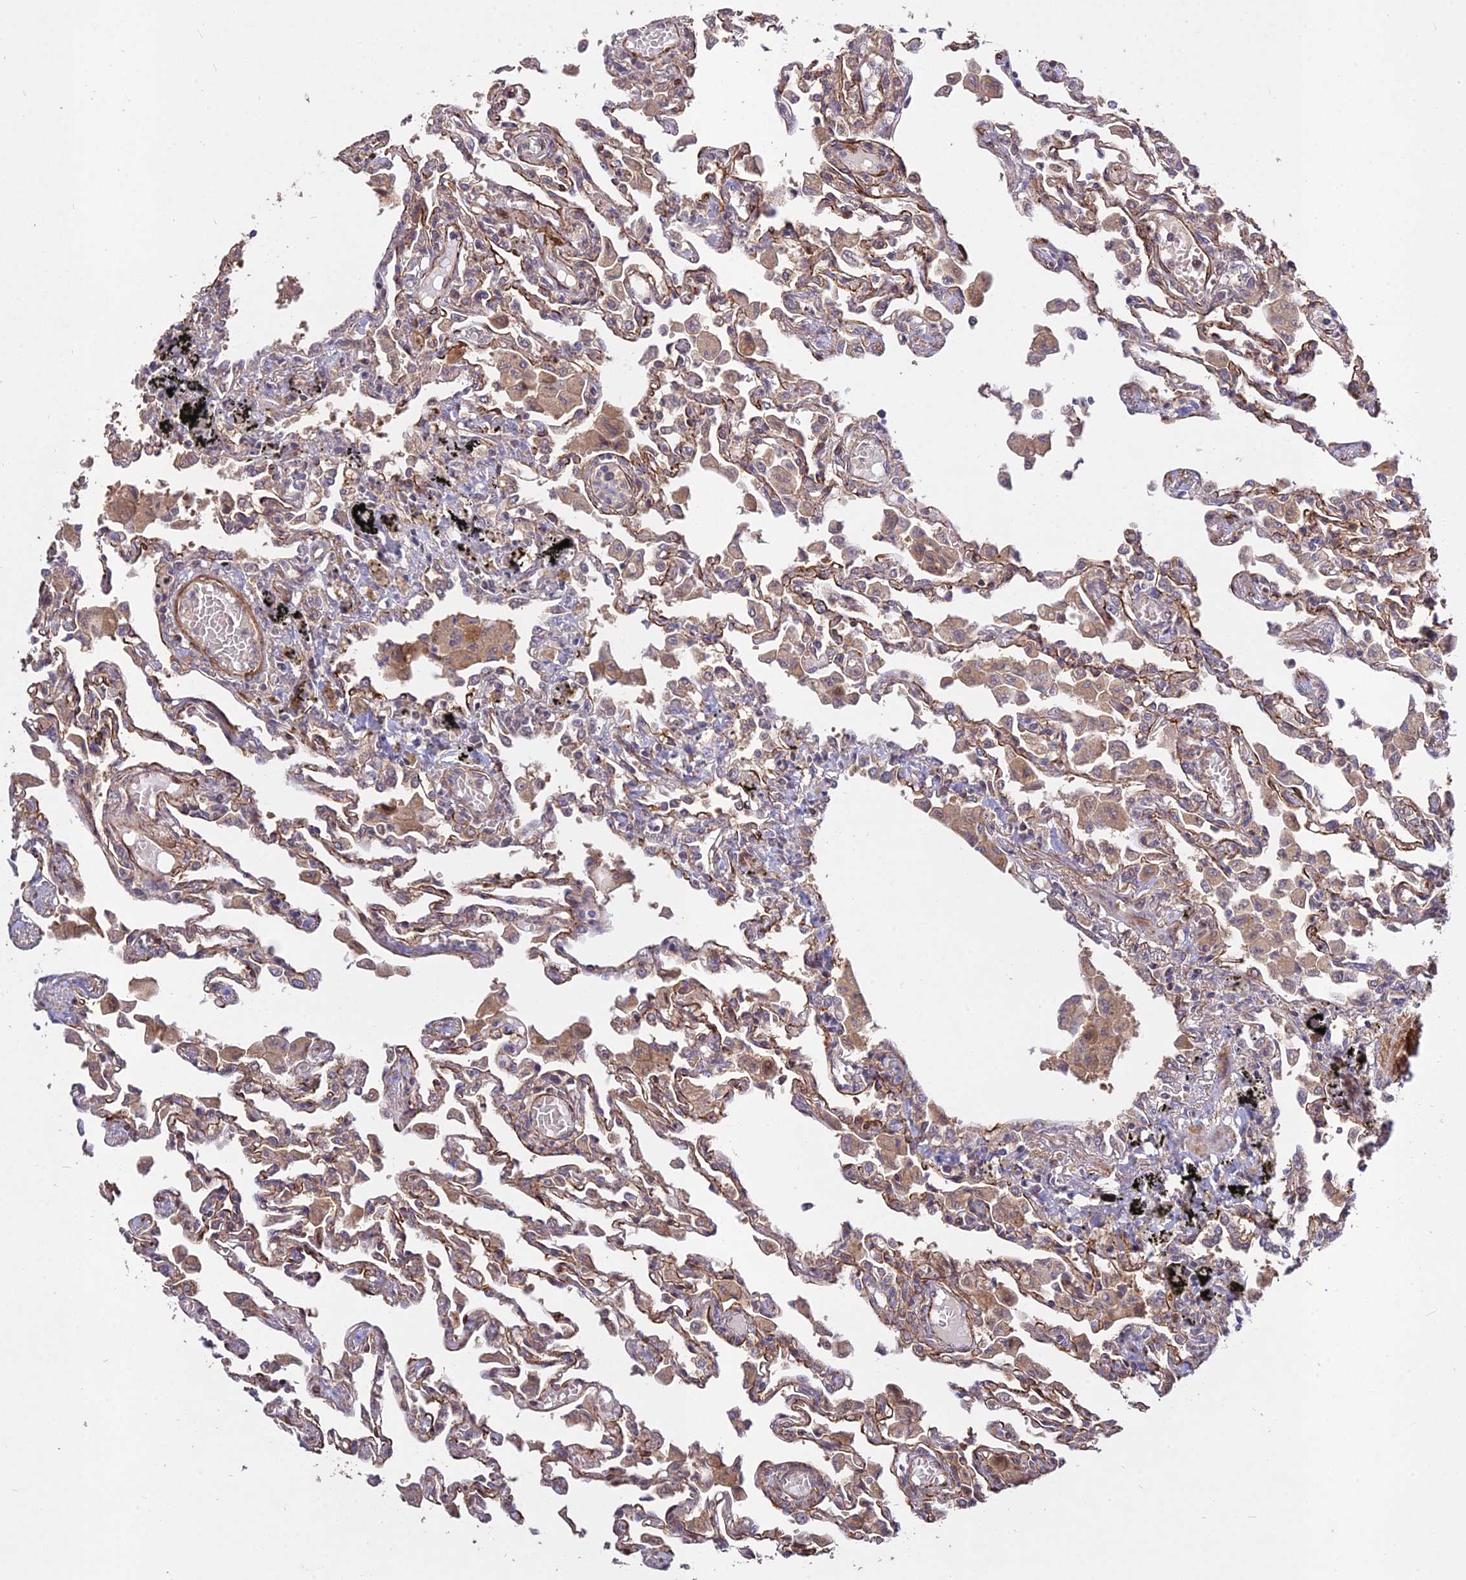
{"staining": {"intensity": "moderate", "quantity": "25%-75%", "location": "cytoplasmic/membranous"}, "tissue": "lung", "cell_type": "Alveolar cells", "image_type": "normal", "snomed": [{"axis": "morphology", "description": "Normal tissue, NOS"}, {"axis": "topography", "description": "Bronchus"}, {"axis": "topography", "description": "Lung"}], "caption": "Brown immunohistochemical staining in benign lung reveals moderate cytoplasmic/membranous positivity in approximately 25%-75% of alveolar cells.", "gene": "GRTP1", "patient": {"sex": "female", "age": 49}}